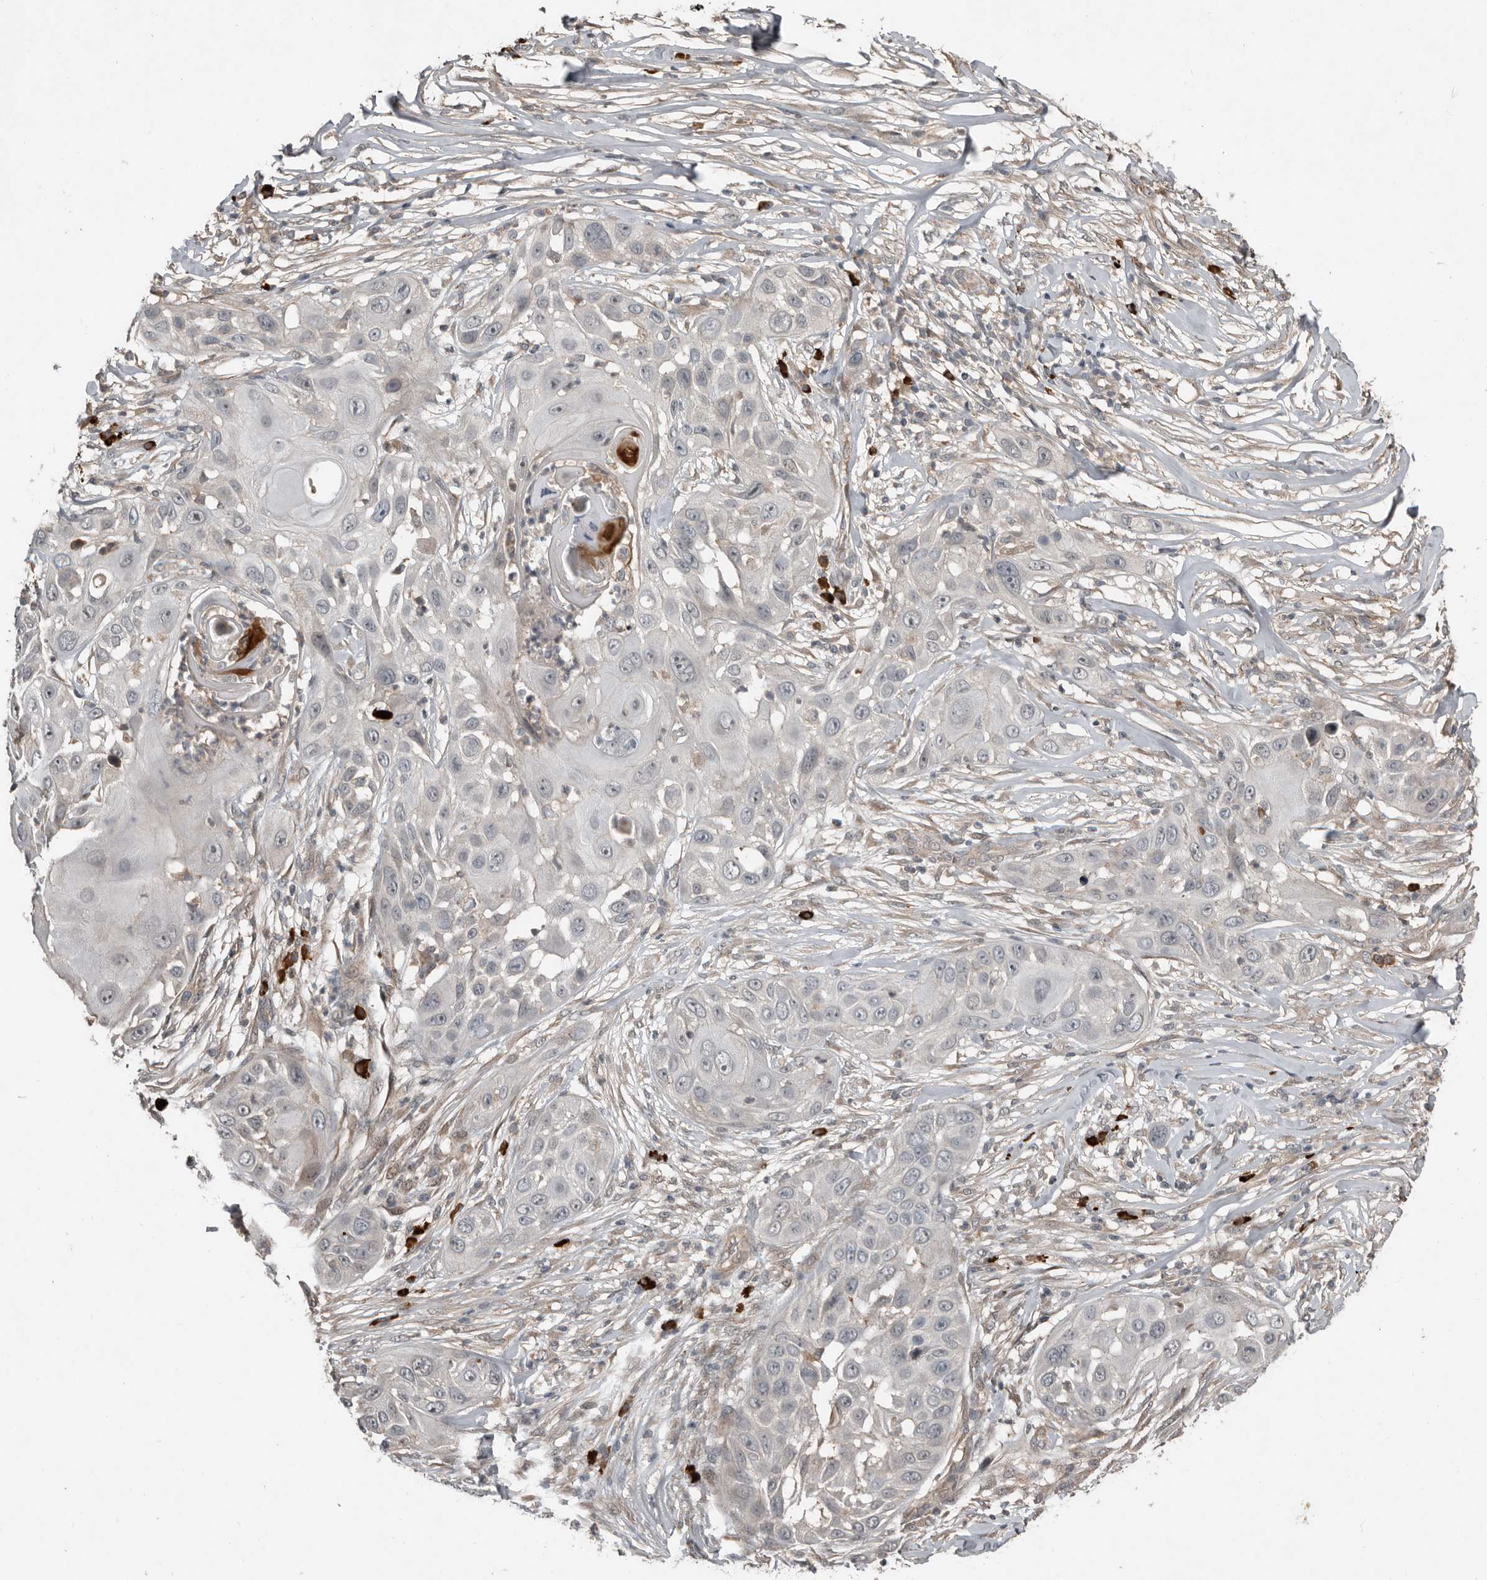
{"staining": {"intensity": "negative", "quantity": "none", "location": "none"}, "tissue": "skin cancer", "cell_type": "Tumor cells", "image_type": "cancer", "snomed": [{"axis": "morphology", "description": "Squamous cell carcinoma, NOS"}, {"axis": "topography", "description": "Skin"}], "caption": "DAB (3,3'-diaminobenzidine) immunohistochemical staining of skin squamous cell carcinoma exhibits no significant positivity in tumor cells.", "gene": "TEAD3", "patient": {"sex": "female", "age": 44}}